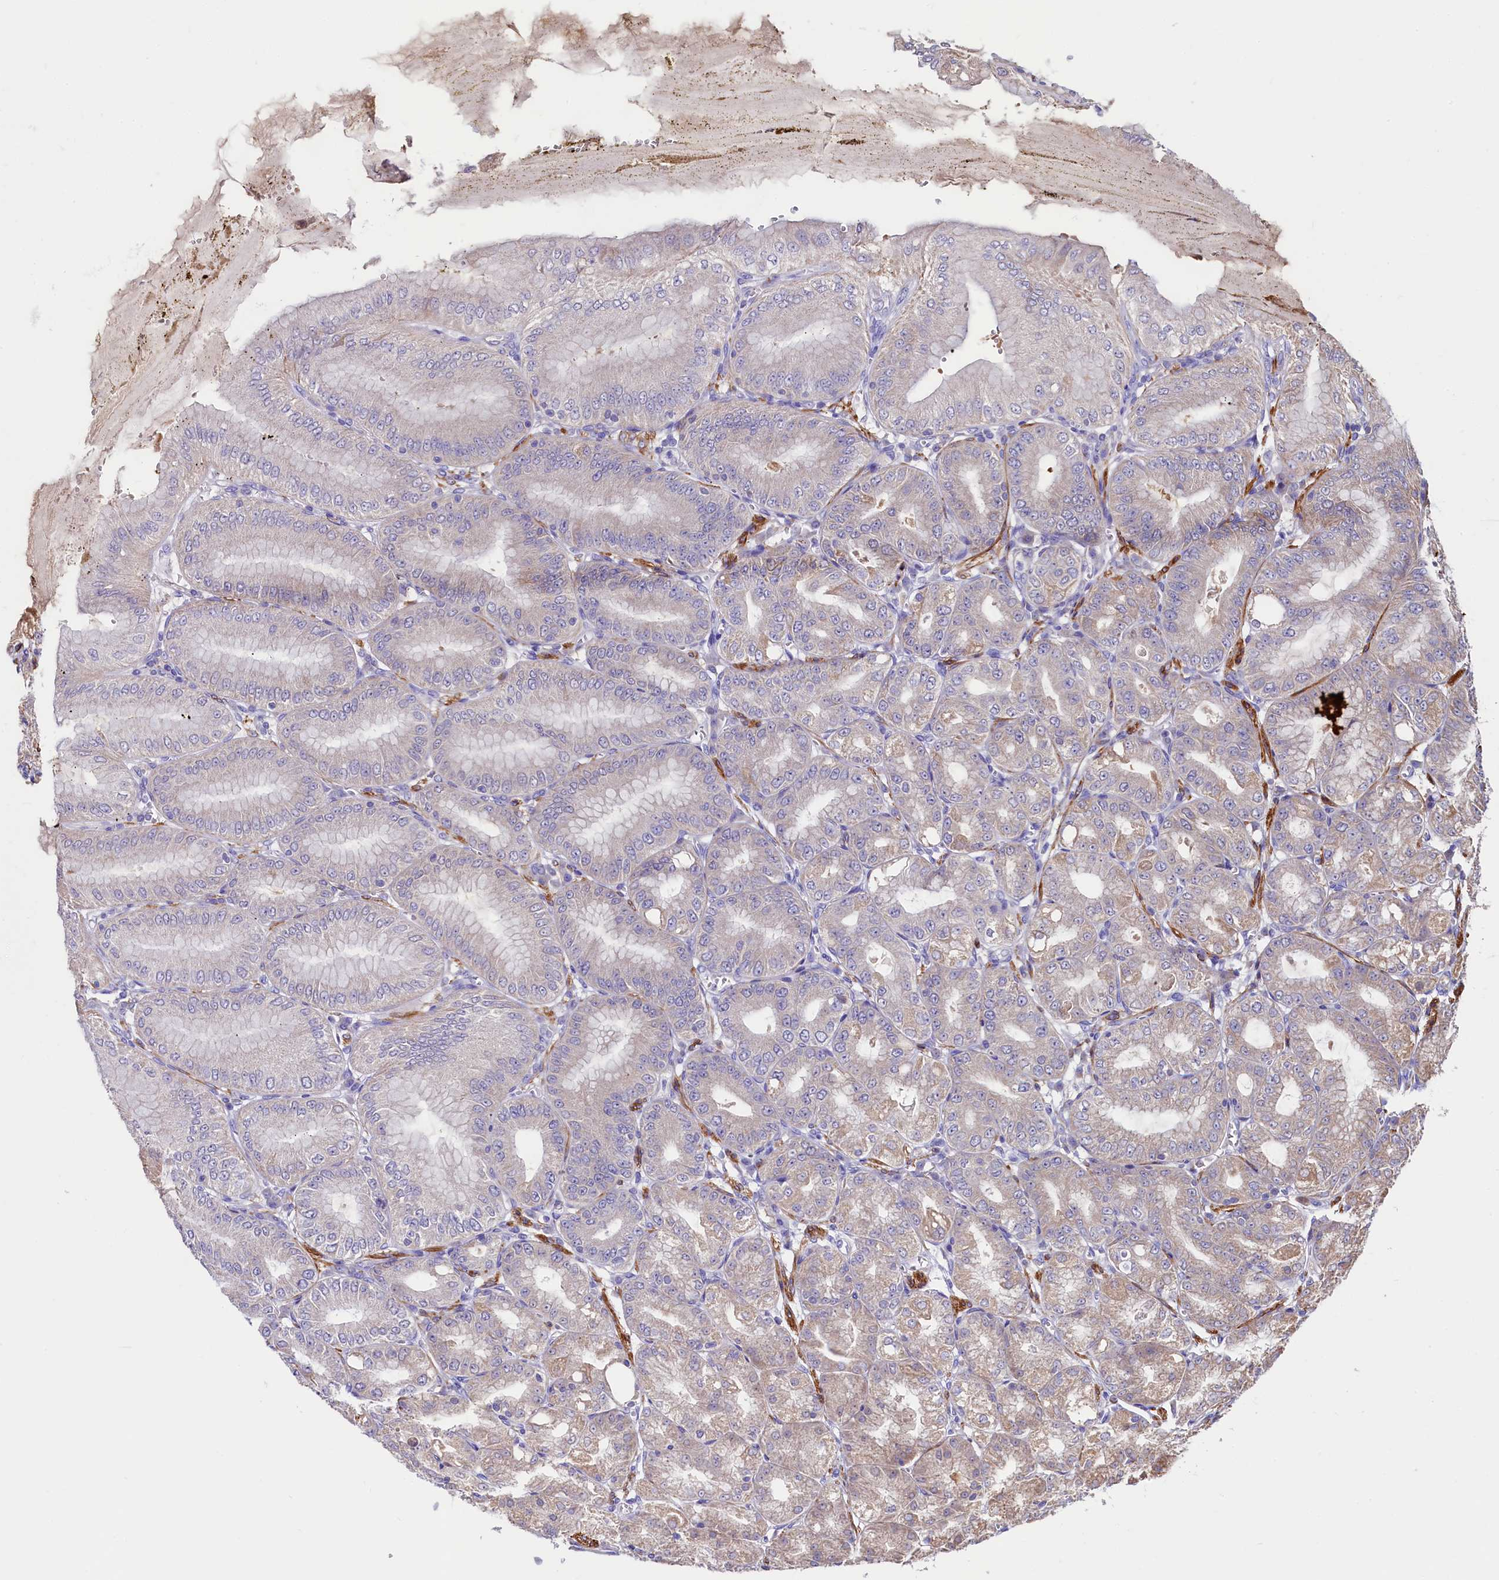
{"staining": {"intensity": "moderate", "quantity": "25%-75%", "location": "cytoplasmic/membranous"}, "tissue": "stomach", "cell_type": "Glandular cells", "image_type": "normal", "snomed": [{"axis": "morphology", "description": "Normal tissue, NOS"}, {"axis": "topography", "description": "Stomach, lower"}], "caption": "Immunohistochemical staining of unremarkable human stomach exhibits moderate cytoplasmic/membranous protein positivity in about 25%-75% of glandular cells.", "gene": "CIAO3", "patient": {"sex": "male", "age": 71}}